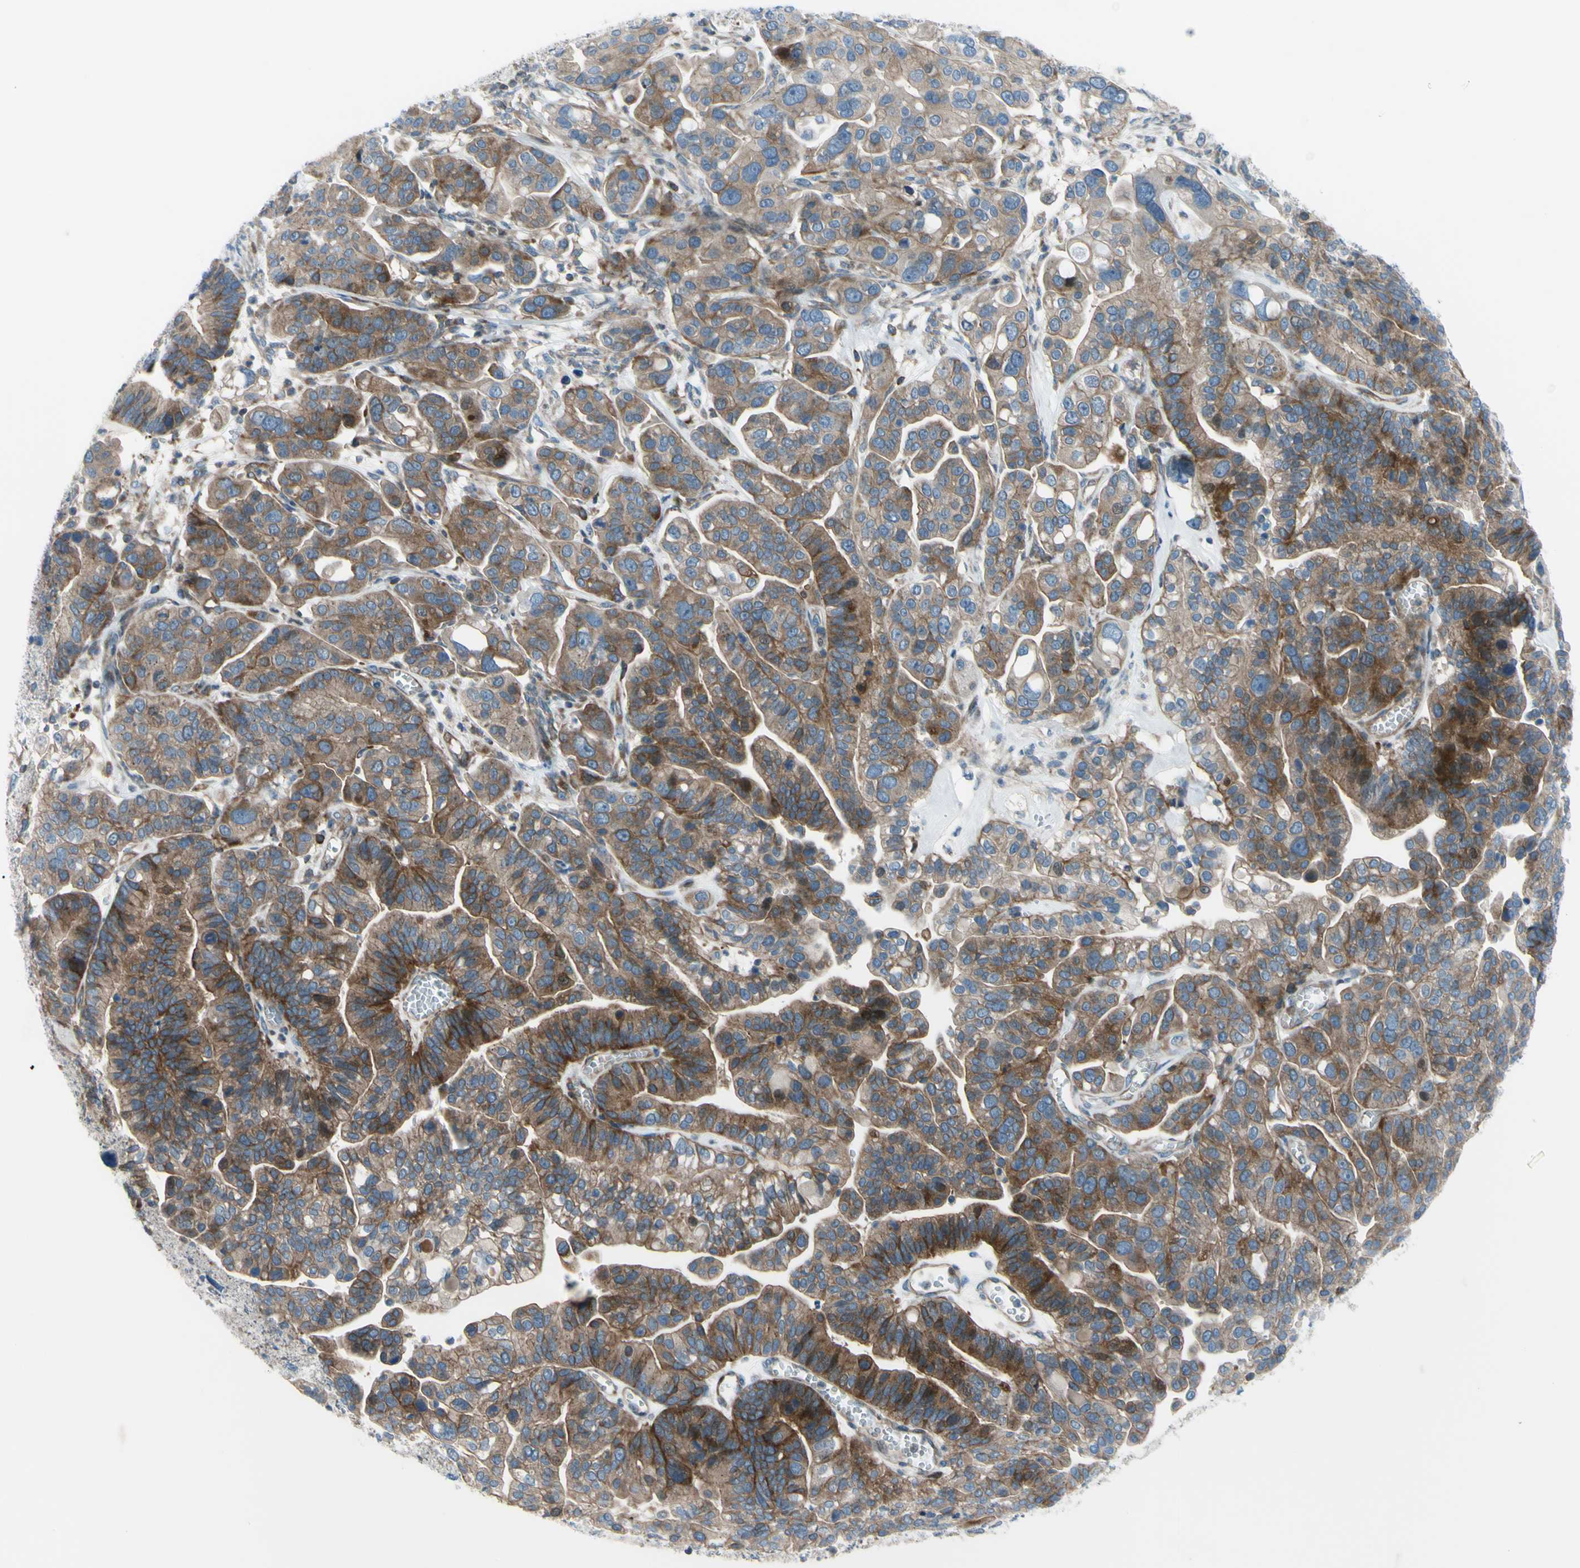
{"staining": {"intensity": "strong", "quantity": ">75%", "location": "cytoplasmic/membranous"}, "tissue": "ovarian cancer", "cell_type": "Tumor cells", "image_type": "cancer", "snomed": [{"axis": "morphology", "description": "Cystadenocarcinoma, serous, NOS"}, {"axis": "topography", "description": "Ovary"}], "caption": "A histopathology image of human ovarian cancer (serous cystadenocarcinoma) stained for a protein displays strong cytoplasmic/membranous brown staining in tumor cells.", "gene": "PAK2", "patient": {"sex": "female", "age": 56}}